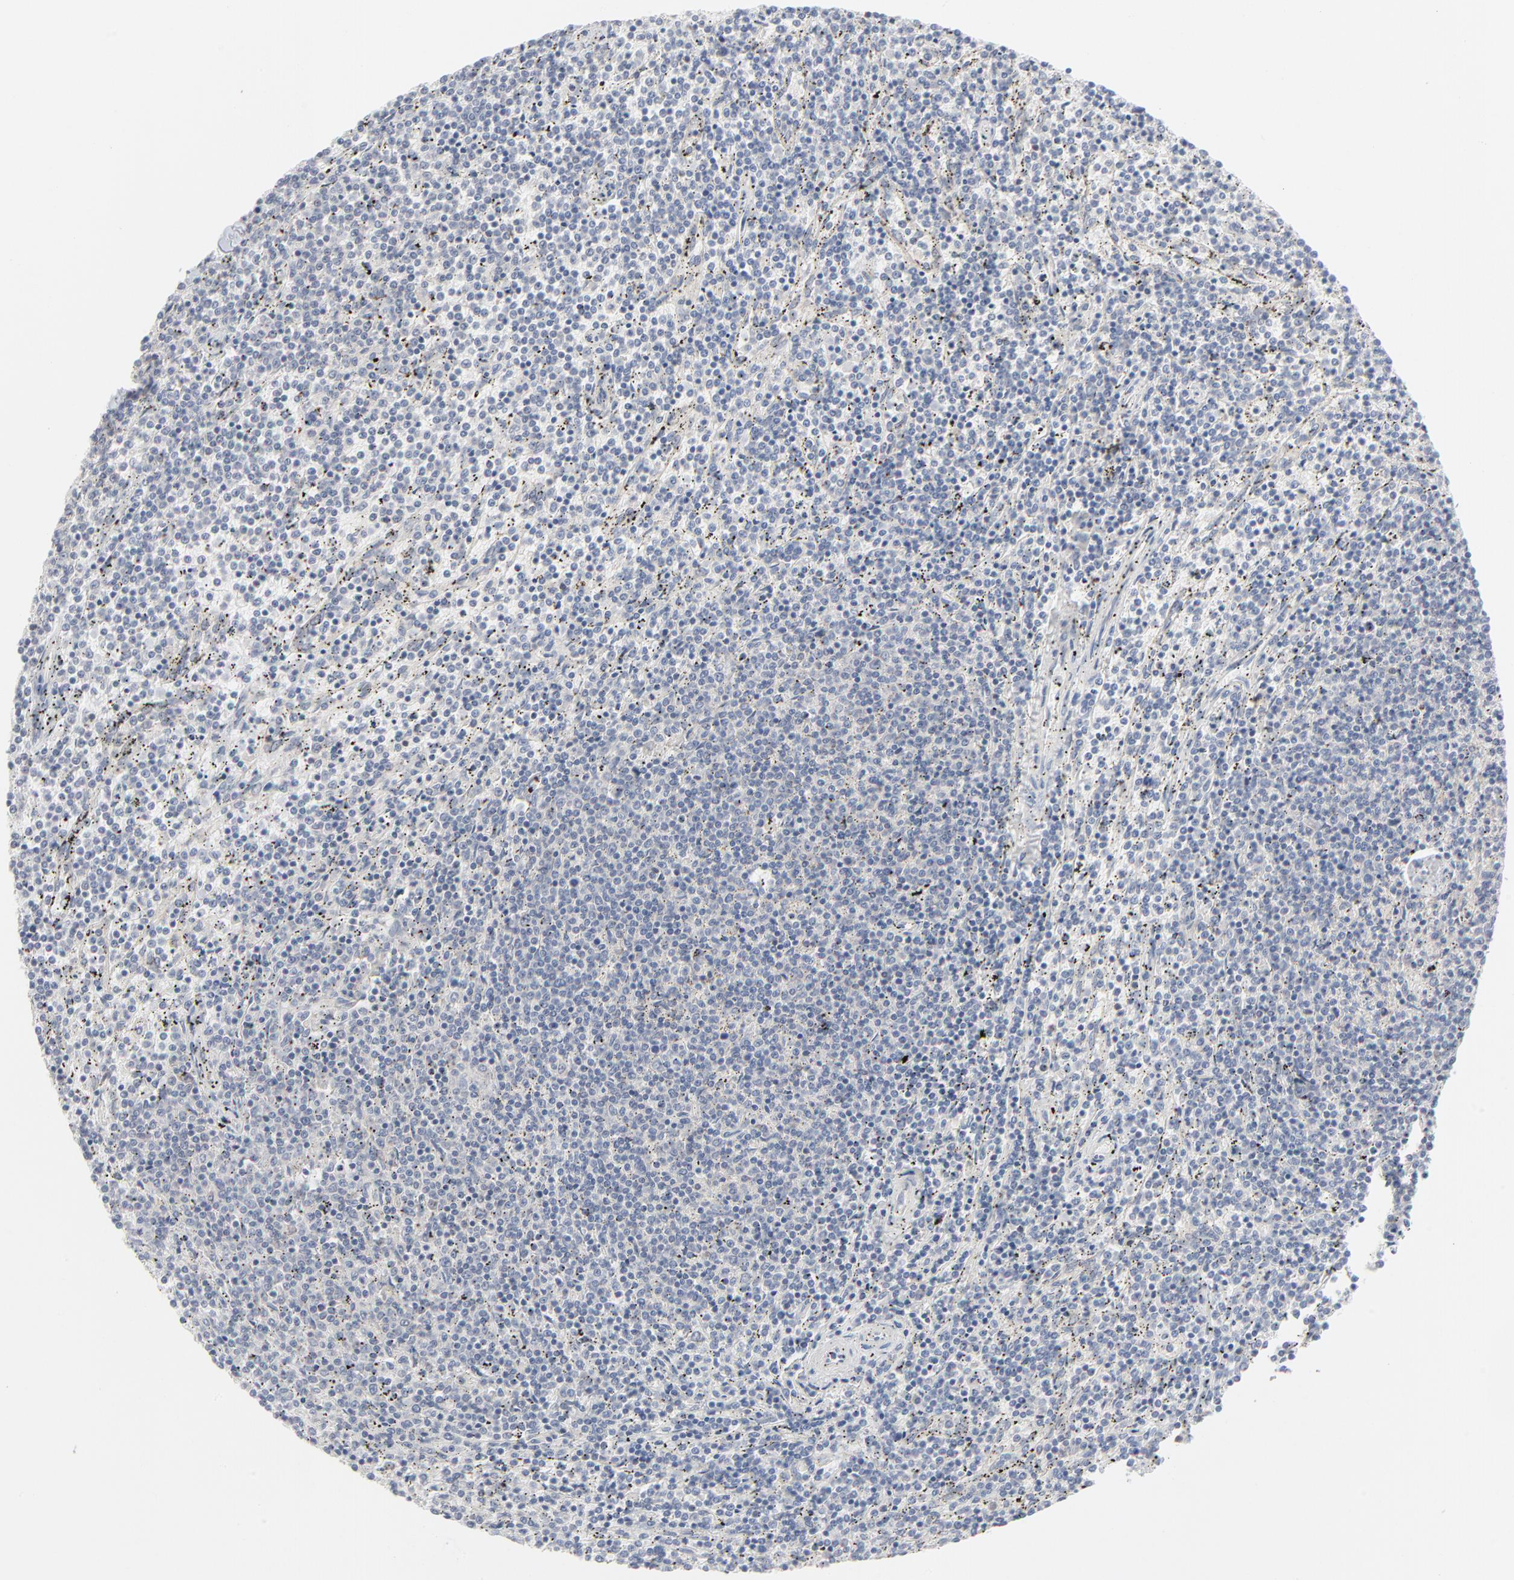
{"staining": {"intensity": "negative", "quantity": "none", "location": "none"}, "tissue": "lymphoma", "cell_type": "Tumor cells", "image_type": "cancer", "snomed": [{"axis": "morphology", "description": "Malignant lymphoma, non-Hodgkin's type, Low grade"}, {"axis": "topography", "description": "Spleen"}], "caption": "DAB immunohistochemical staining of lymphoma exhibits no significant staining in tumor cells.", "gene": "KDSR", "patient": {"sex": "female", "age": 50}}